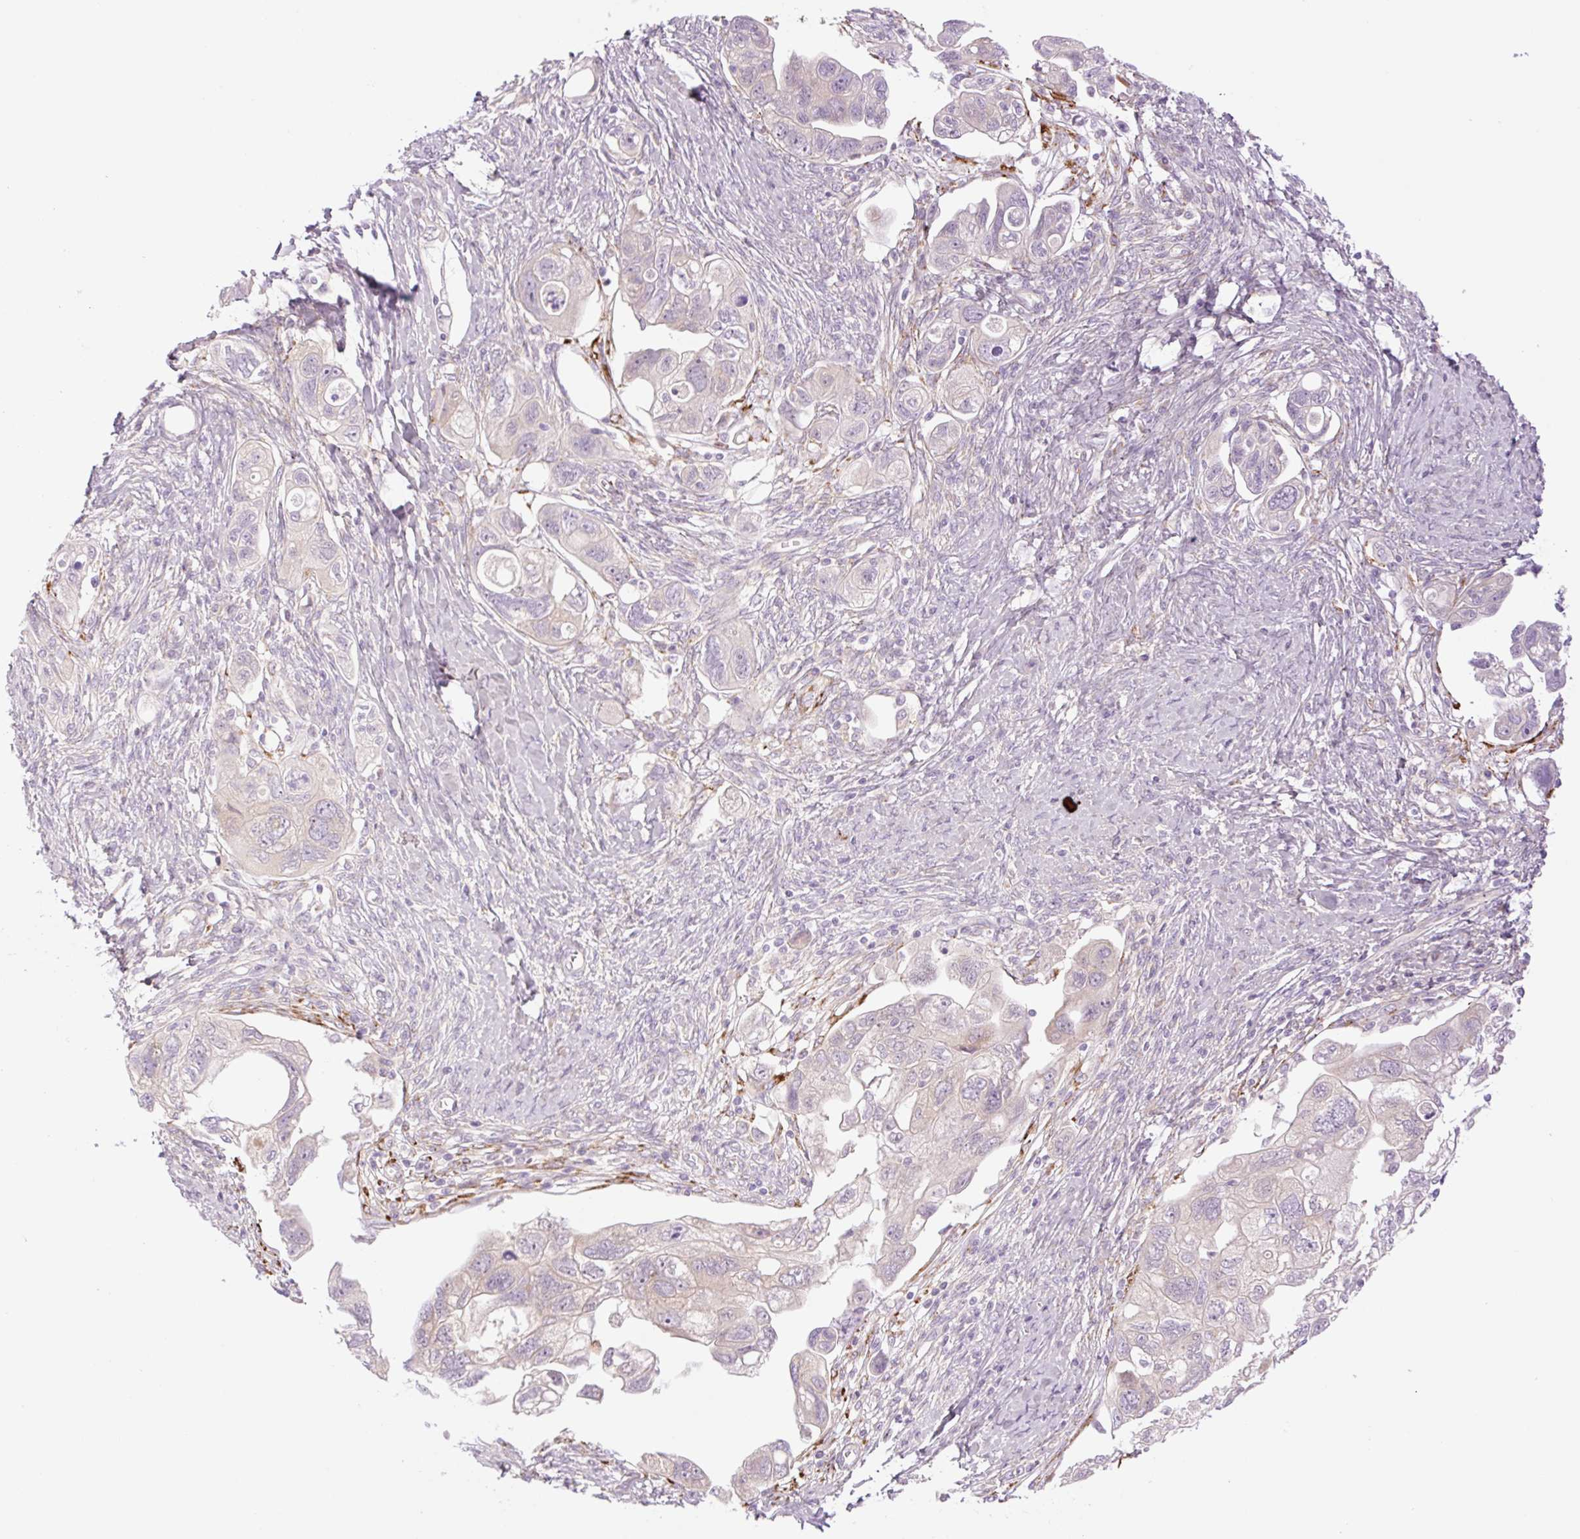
{"staining": {"intensity": "negative", "quantity": "none", "location": "none"}, "tissue": "ovarian cancer", "cell_type": "Tumor cells", "image_type": "cancer", "snomed": [{"axis": "morphology", "description": "Carcinoma, NOS"}, {"axis": "morphology", "description": "Cystadenocarcinoma, serous, NOS"}, {"axis": "topography", "description": "Ovary"}], "caption": "DAB (3,3'-diaminobenzidine) immunohistochemical staining of ovarian serous cystadenocarcinoma displays no significant expression in tumor cells. (Brightfield microscopy of DAB (3,3'-diaminobenzidine) immunohistochemistry at high magnification).", "gene": "COL5A1", "patient": {"sex": "female", "age": 69}}